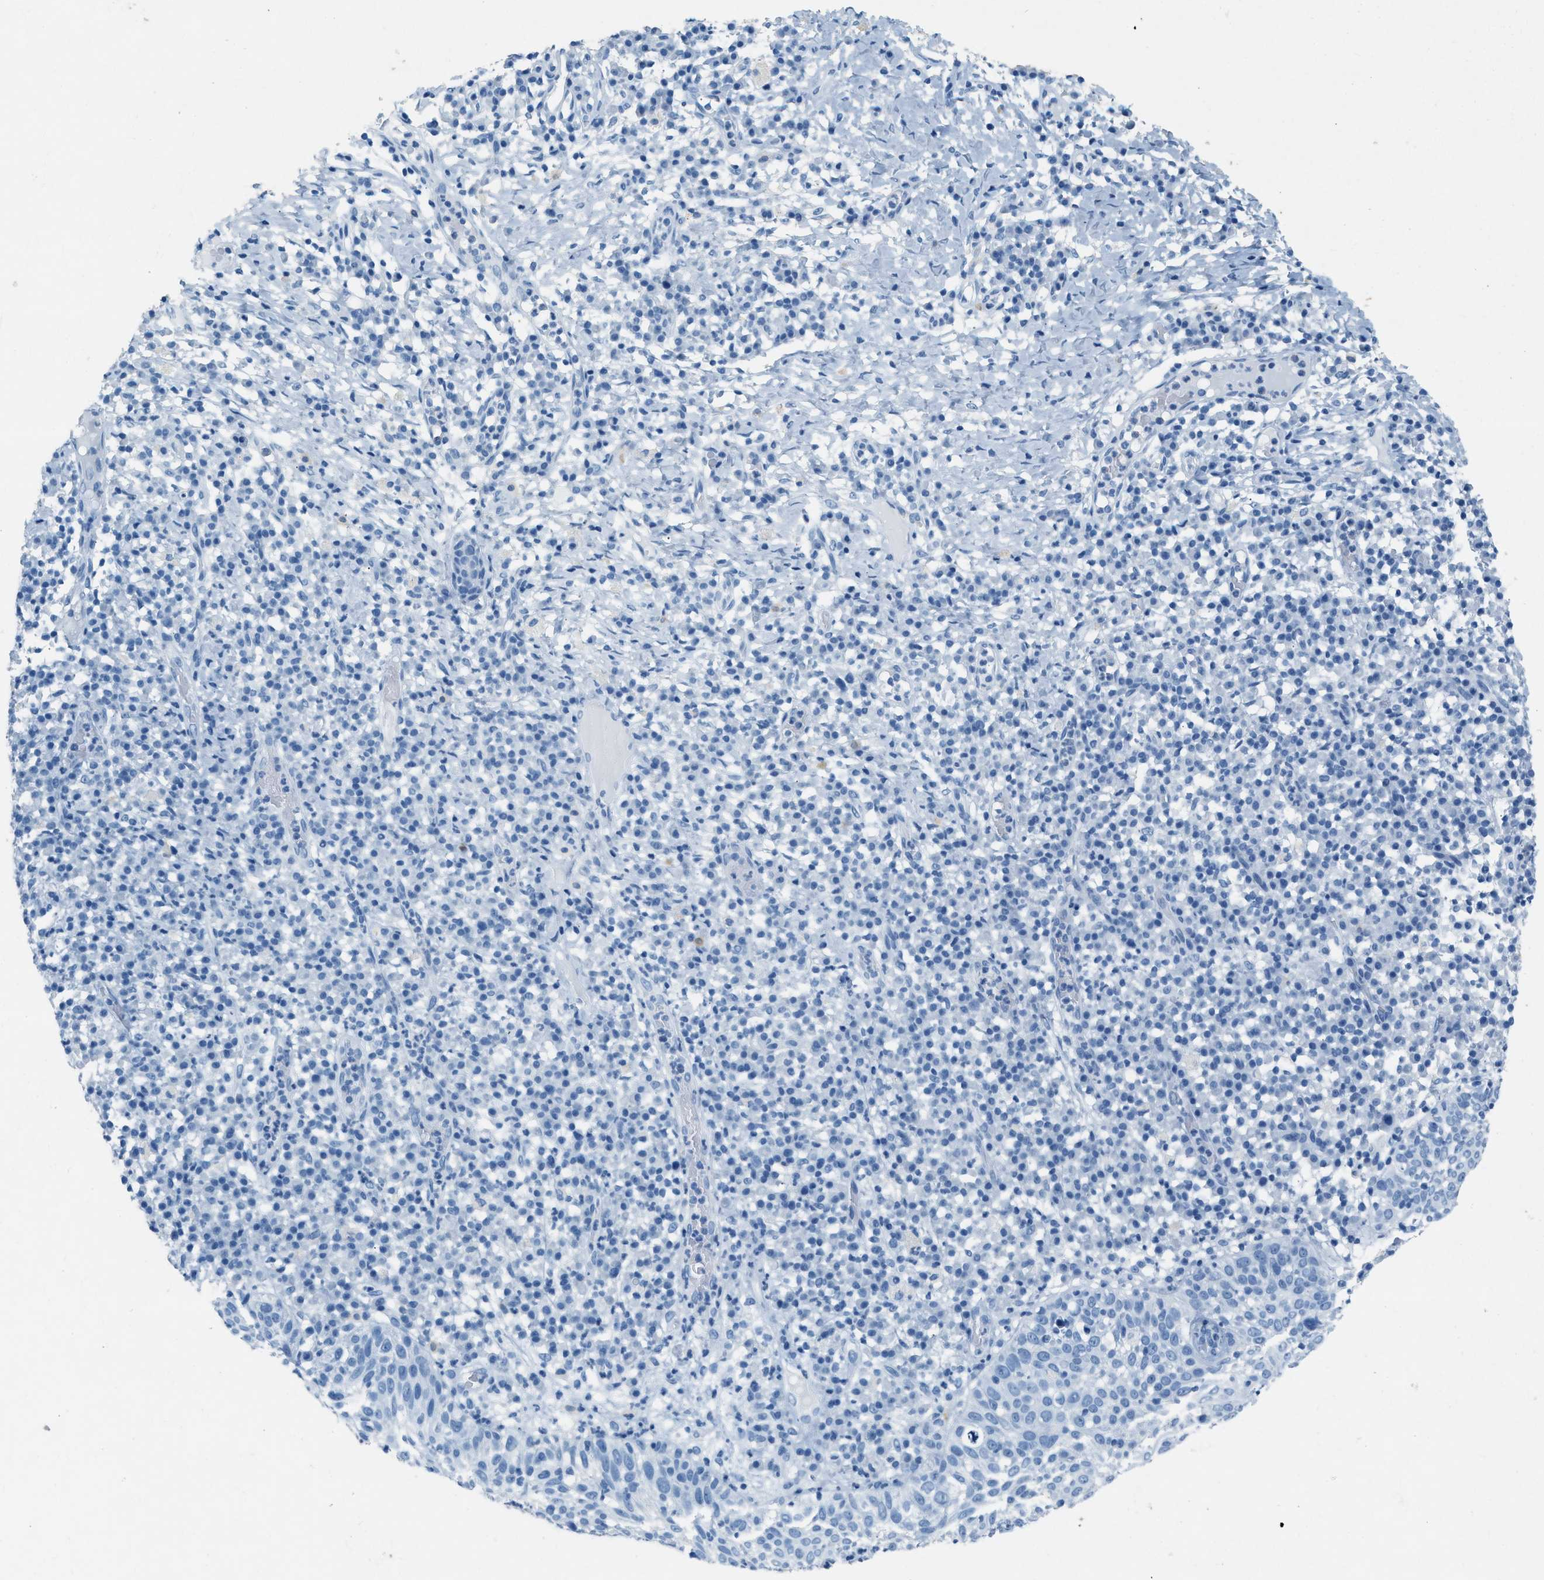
{"staining": {"intensity": "negative", "quantity": "none", "location": "none"}, "tissue": "skin cancer", "cell_type": "Tumor cells", "image_type": "cancer", "snomed": [{"axis": "morphology", "description": "Squamous cell carcinoma in situ, NOS"}, {"axis": "morphology", "description": "Squamous cell carcinoma, NOS"}, {"axis": "topography", "description": "Skin"}], "caption": "An image of skin squamous cell carcinoma in situ stained for a protein exhibits no brown staining in tumor cells. (Stains: DAB immunohistochemistry (IHC) with hematoxylin counter stain, Microscopy: brightfield microscopy at high magnification).", "gene": "HHATL", "patient": {"sex": "male", "age": 93}}